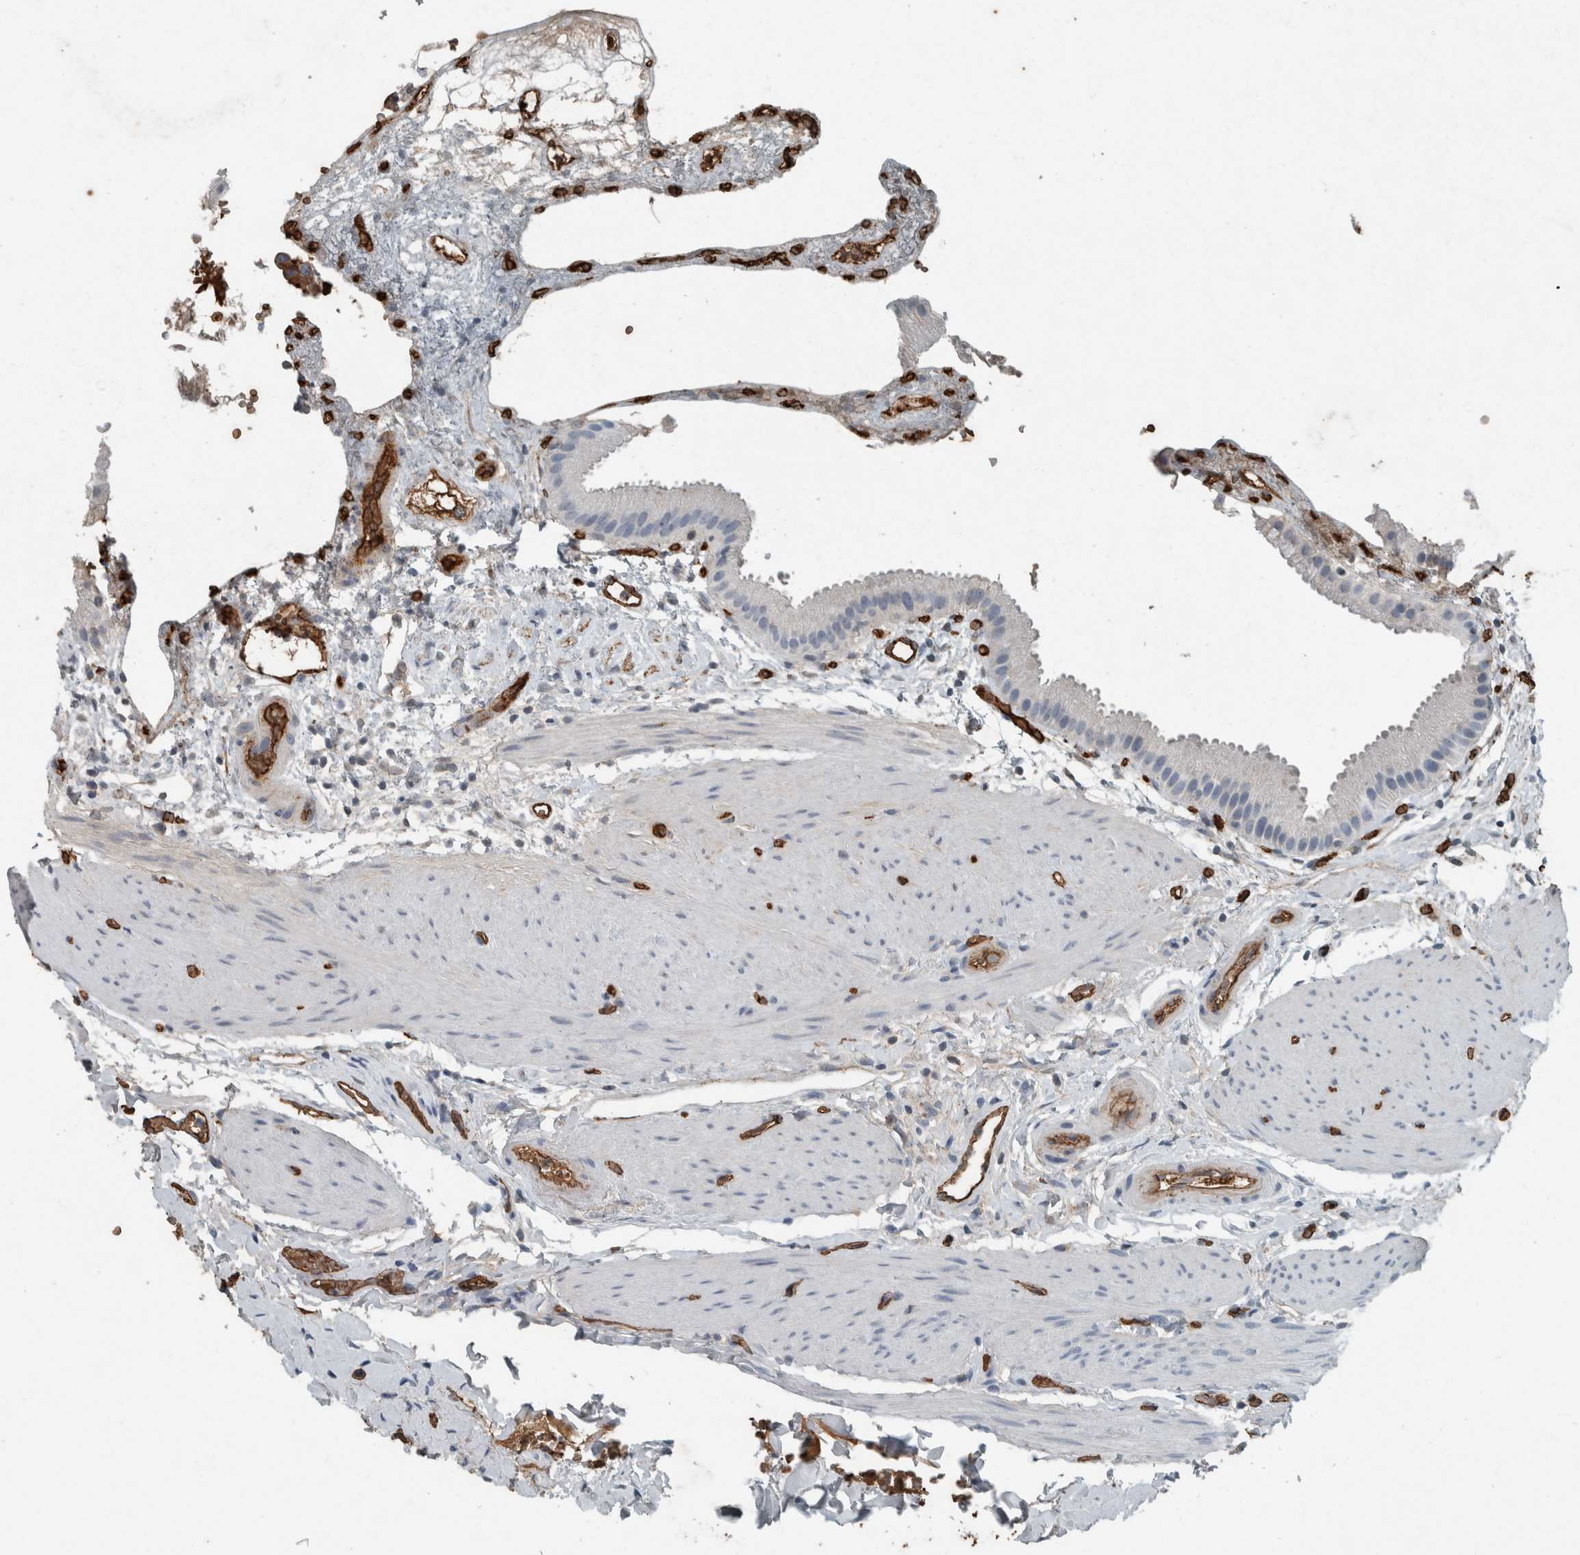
{"staining": {"intensity": "strong", "quantity": "25%-75%", "location": "cytoplasmic/membranous"}, "tissue": "gallbladder", "cell_type": "Glandular cells", "image_type": "normal", "snomed": [{"axis": "morphology", "description": "Normal tissue, NOS"}, {"axis": "topography", "description": "Gallbladder"}], "caption": "Immunohistochemistry (DAB (3,3'-diaminobenzidine)) staining of benign human gallbladder displays strong cytoplasmic/membranous protein staining in approximately 25%-75% of glandular cells.", "gene": "LBP", "patient": {"sex": "female", "age": 64}}